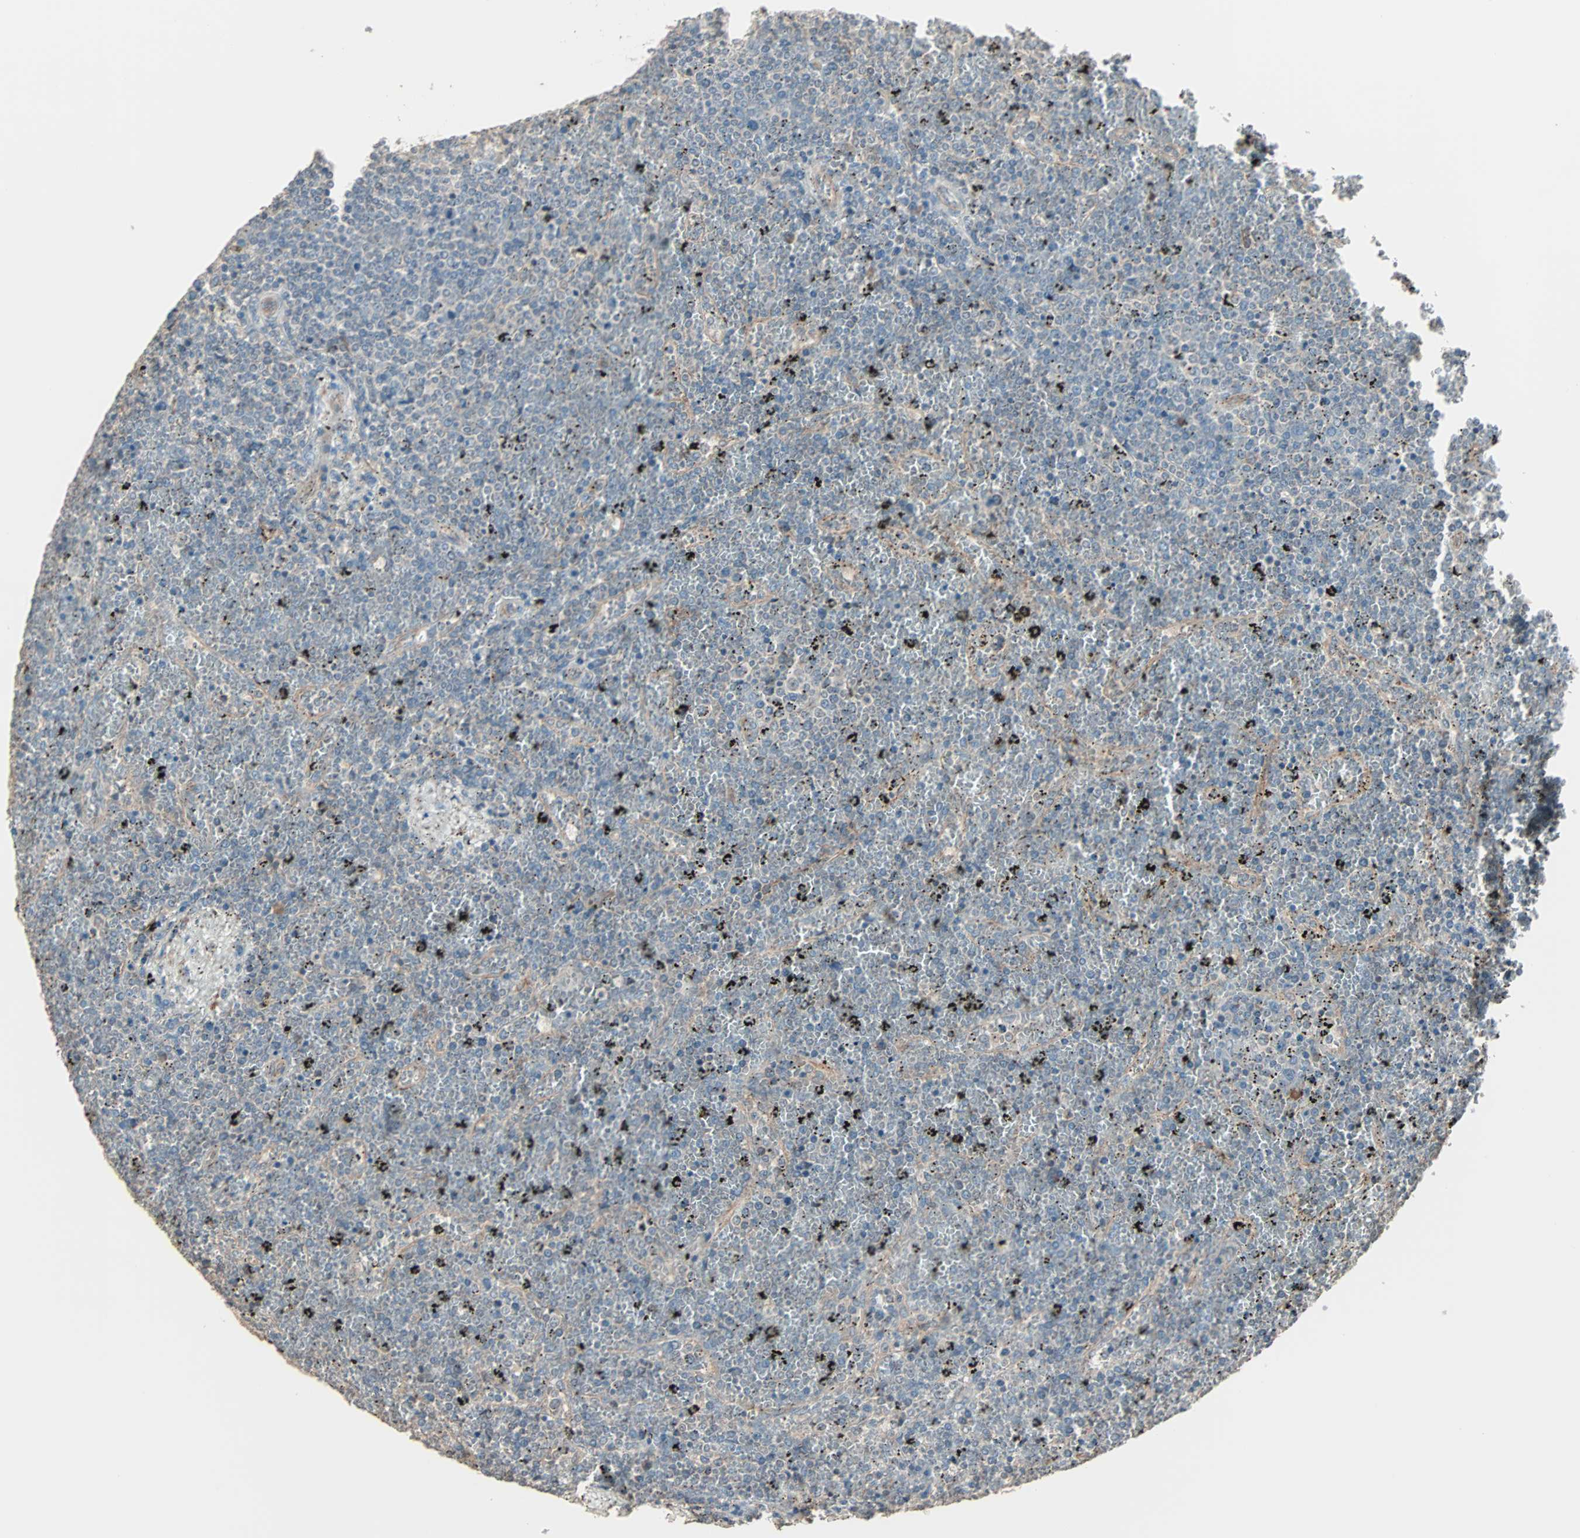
{"staining": {"intensity": "negative", "quantity": "none", "location": "none"}, "tissue": "lymphoma", "cell_type": "Tumor cells", "image_type": "cancer", "snomed": [{"axis": "morphology", "description": "Malignant lymphoma, non-Hodgkin's type, Low grade"}, {"axis": "topography", "description": "Spleen"}], "caption": "Immunohistochemistry micrograph of neoplastic tissue: malignant lymphoma, non-Hodgkin's type (low-grade) stained with DAB displays no significant protein staining in tumor cells. Nuclei are stained in blue.", "gene": "GALNT3", "patient": {"sex": "female", "age": 77}}